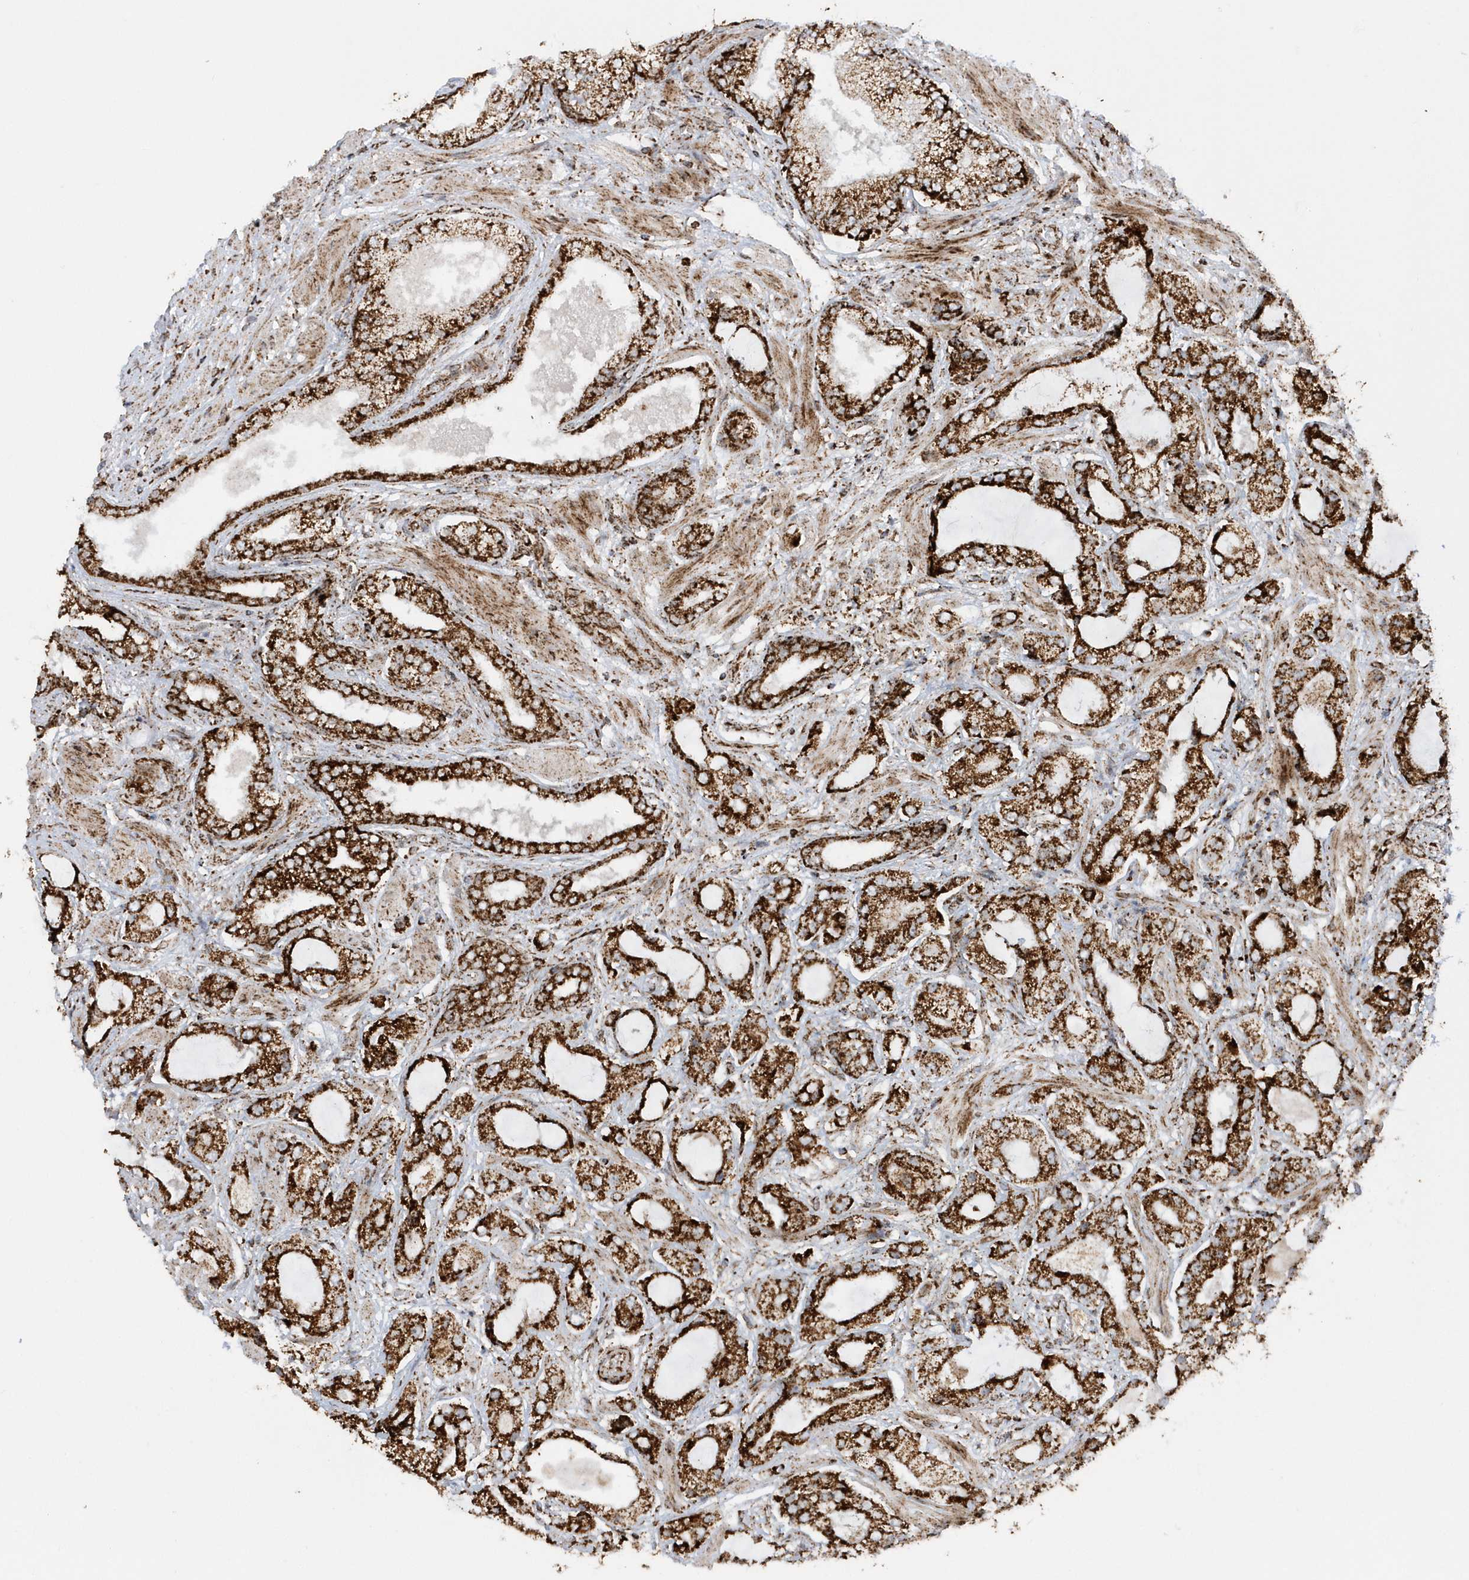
{"staining": {"intensity": "strong", "quantity": ">75%", "location": "cytoplasmic/membranous"}, "tissue": "prostate cancer", "cell_type": "Tumor cells", "image_type": "cancer", "snomed": [{"axis": "morphology", "description": "Adenocarcinoma, High grade"}, {"axis": "topography", "description": "Prostate"}], "caption": "This is an image of immunohistochemistry staining of adenocarcinoma (high-grade) (prostate), which shows strong staining in the cytoplasmic/membranous of tumor cells.", "gene": "CRY2", "patient": {"sex": "male", "age": 59}}